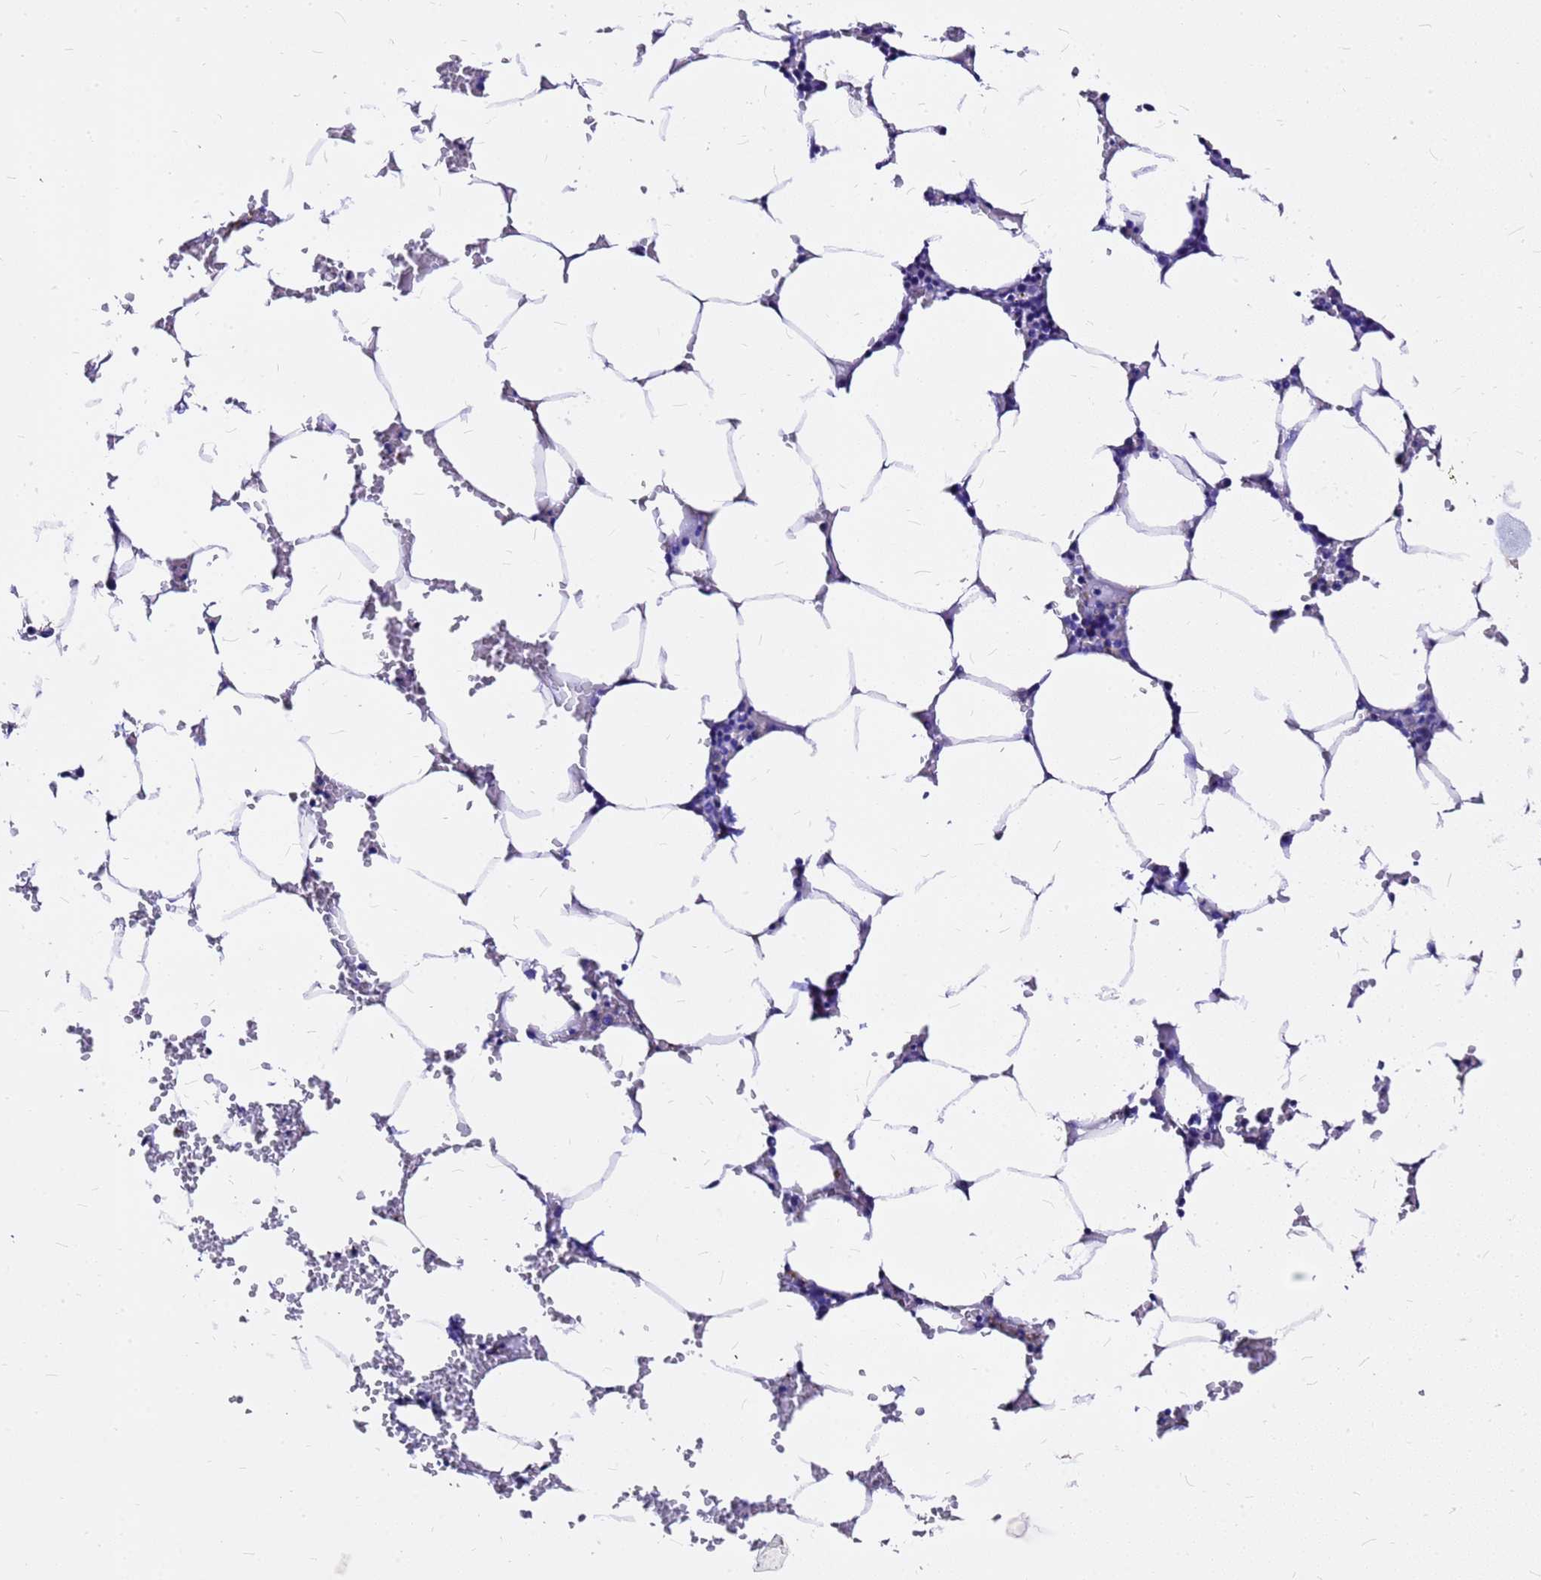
{"staining": {"intensity": "negative", "quantity": "none", "location": "none"}, "tissue": "bone marrow", "cell_type": "Hematopoietic cells", "image_type": "normal", "snomed": [{"axis": "morphology", "description": "Normal tissue, NOS"}, {"axis": "topography", "description": "Bone marrow"}], "caption": "DAB immunohistochemical staining of benign bone marrow demonstrates no significant expression in hematopoietic cells.", "gene": "HERC4", "patient": {"sex": "male", "age": 70}}